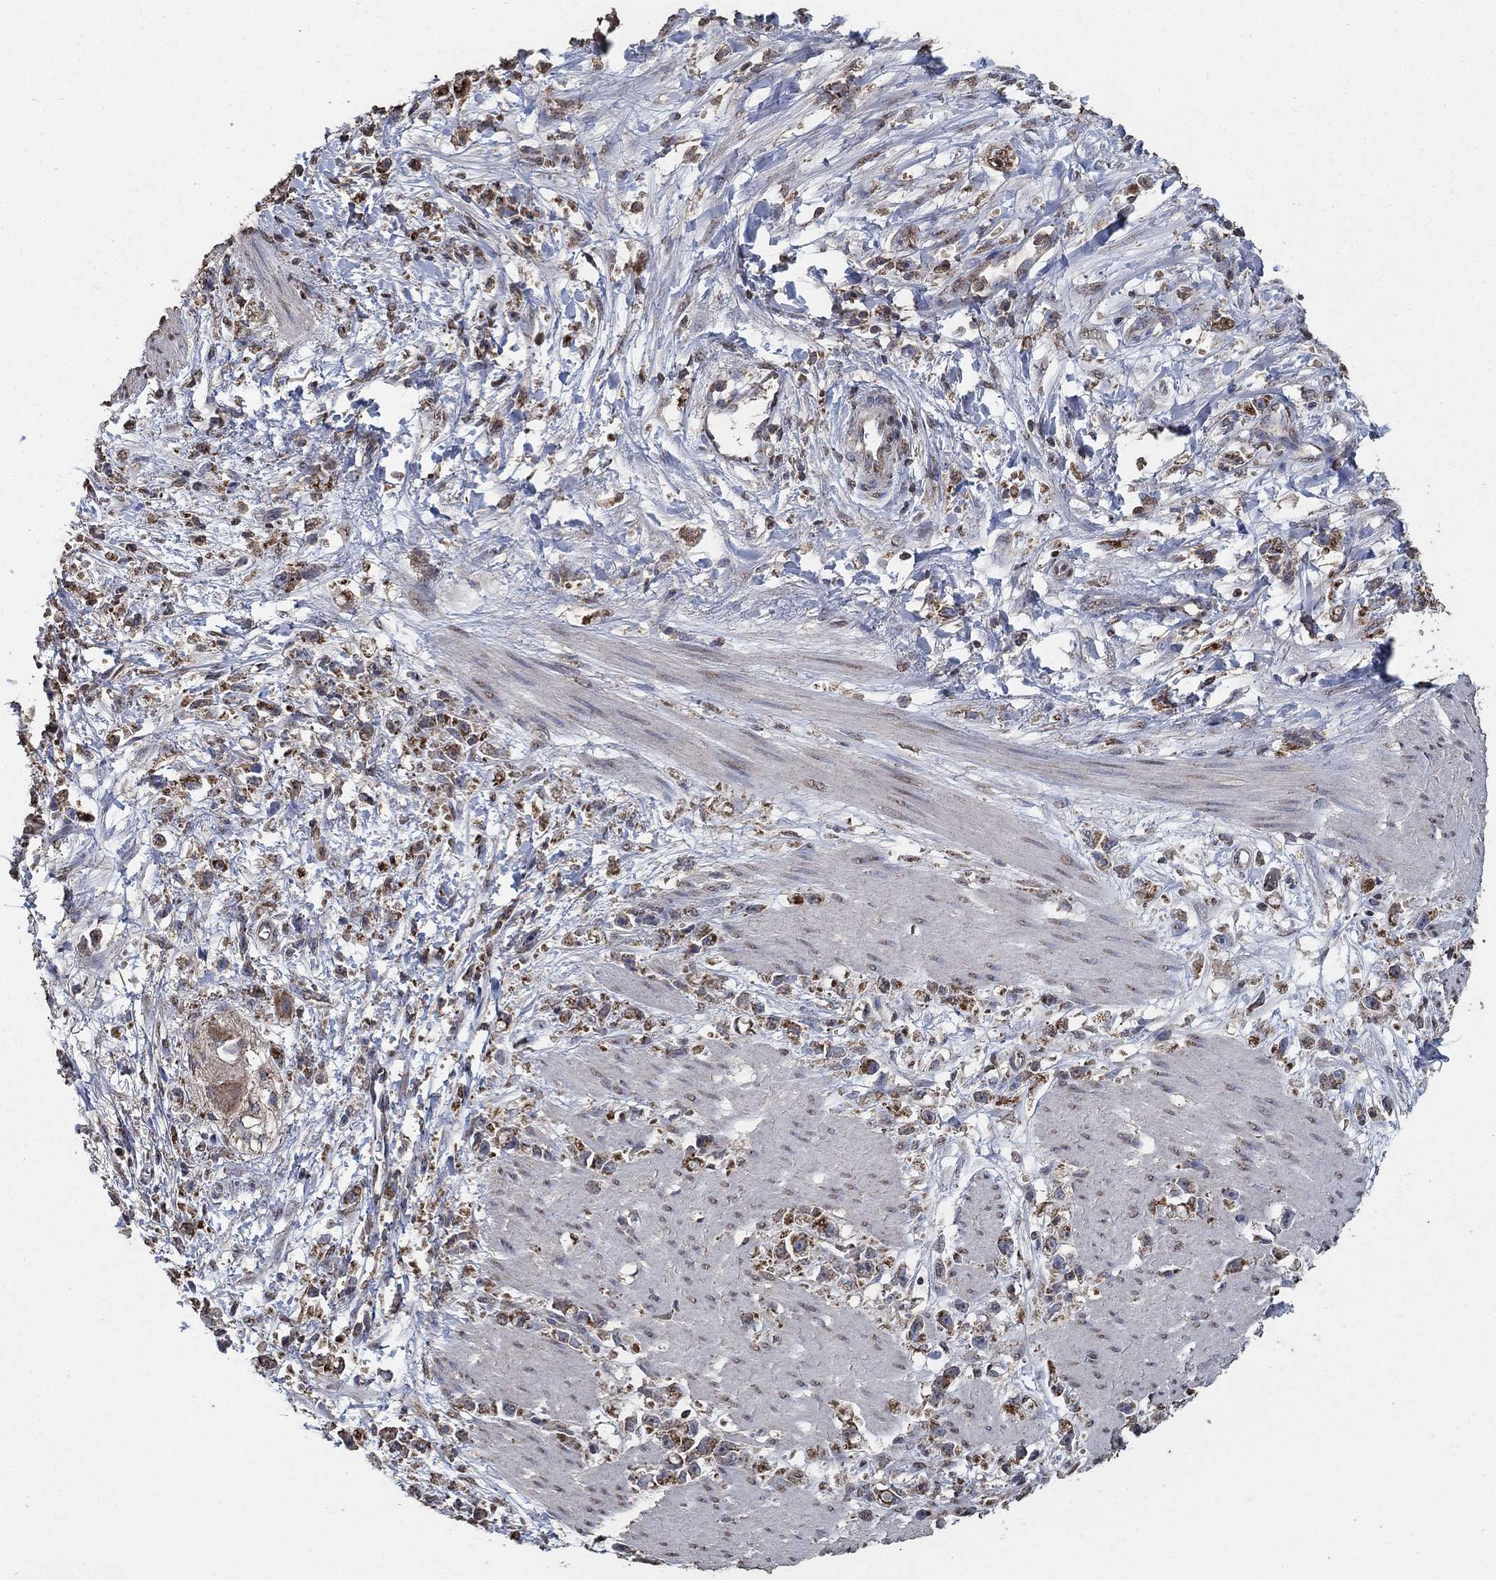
{"staining": {"intensity": "strong", "quantity": "25%-75%", "location": "cytoplasmic/membranous"}, "tissue": "stomach cancer", "cell_type": "Tumor cells", "image_type": "cancer", "snomed": [{"axis": "morphology", "description": "Adenocarcinoma, NOS"}, {"axis": "topography", "description": "Stomach"}], "caption": "Stomach cancer stained with IHC displays strong cytoplasmic/membranous positivity in approximately 25%-75% of tumor cells. (DAB (3,3'-diaminobenzidine) IHC, brown staining for protein, blue staining for nuclei).", "gene": "MRPS24", "patient": {"sex": "female", "age": 59}}